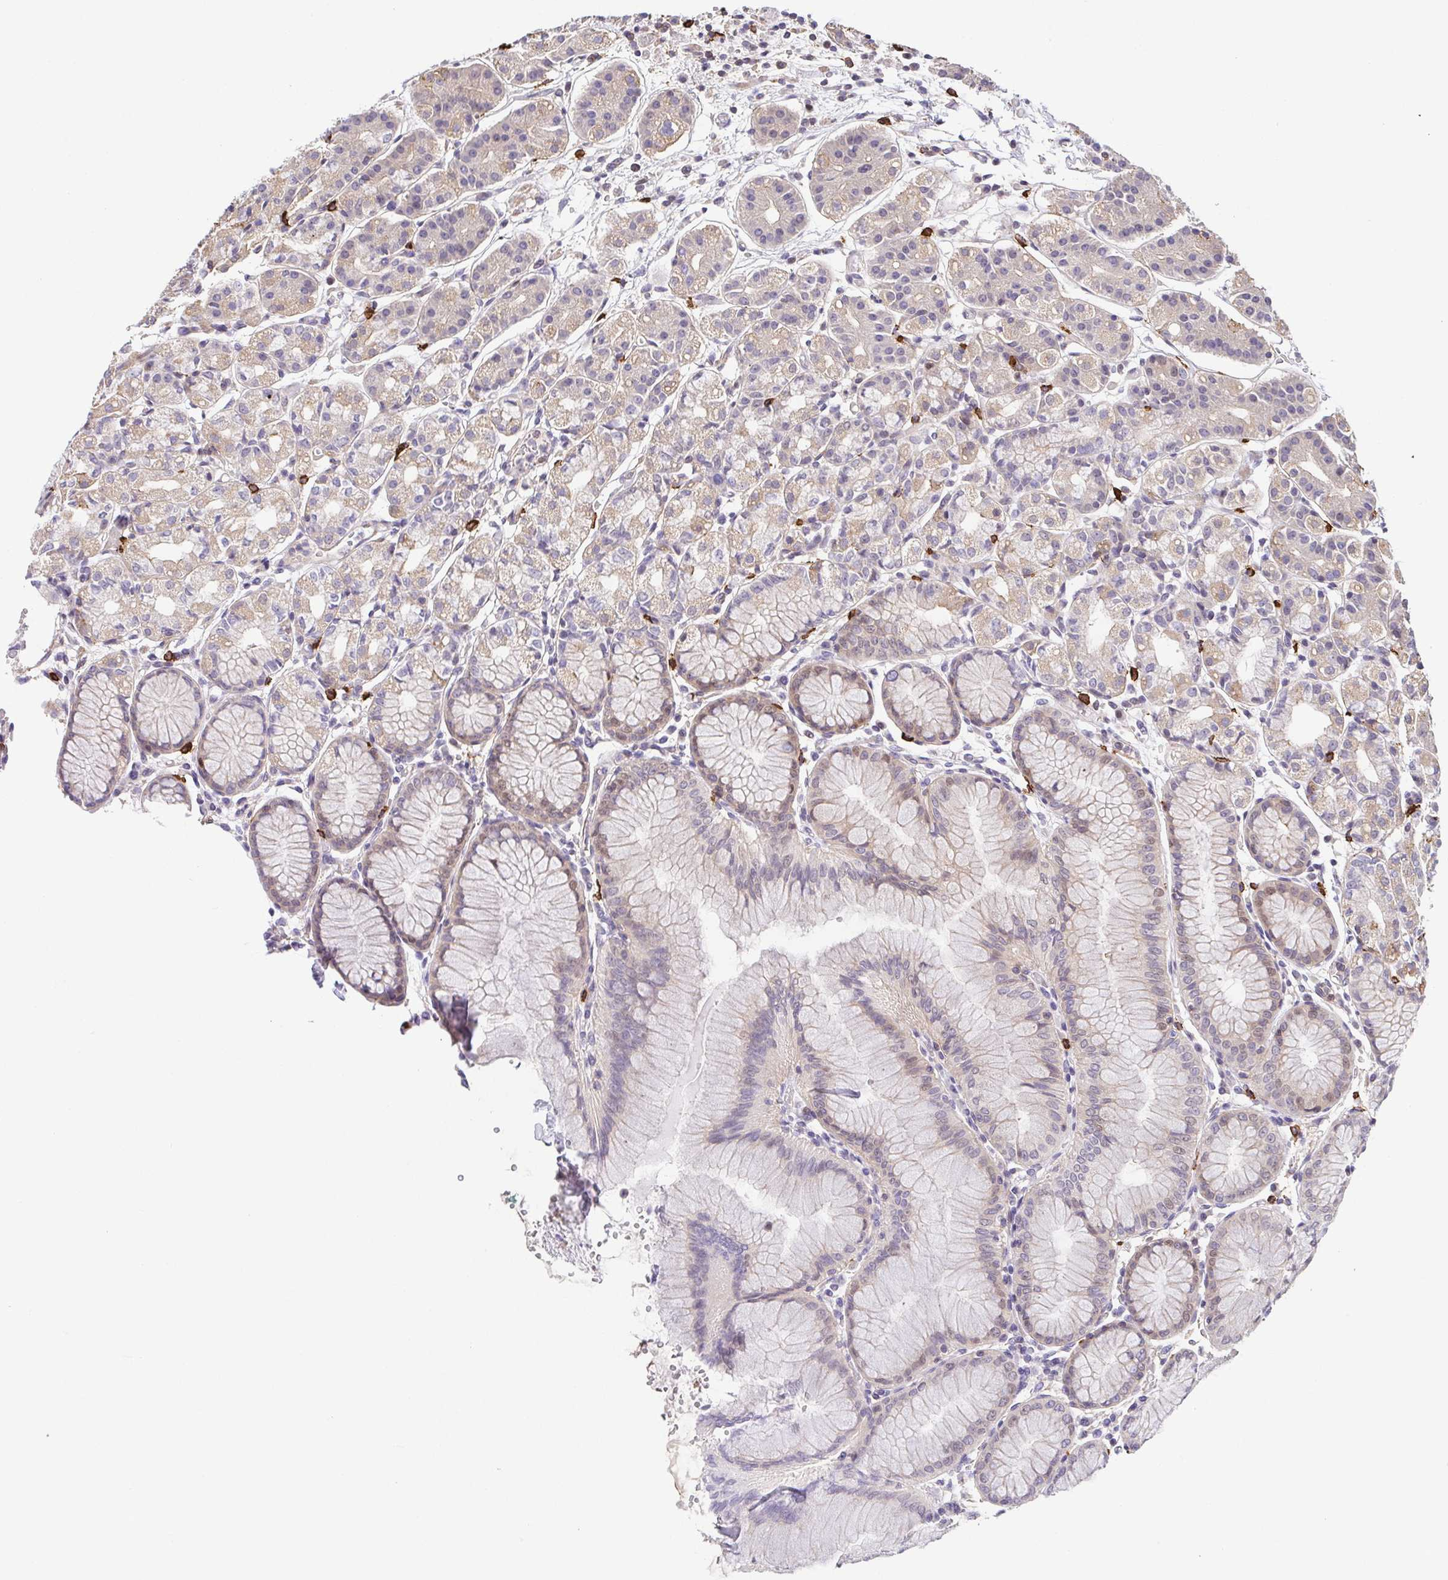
{"staining": {"intensity": "weak", "quantity": "25%-75%", "location": "cytoplasmic/membranous"}, "tissue": "stomach", "cell_type": "Glandular cells", "image_type": "normal", "snomed": [{"axis": "morphology", "description": "Normal tissue, NOS"}, {"axis": "topography", "description": "Stomach"}], "caption": "The micrograph reveals immunohistochemical staining of unremarkable stomach. There is weak cytoplasmic/membranous positivity is identified in about 25%-75% of glandular cells. (DAB (3,3'-diaminobenzidine) IHC with brightfield microscopy, high magnification).", "gene": "PREPL", "patient": {"sex": "female", "age": 57}}